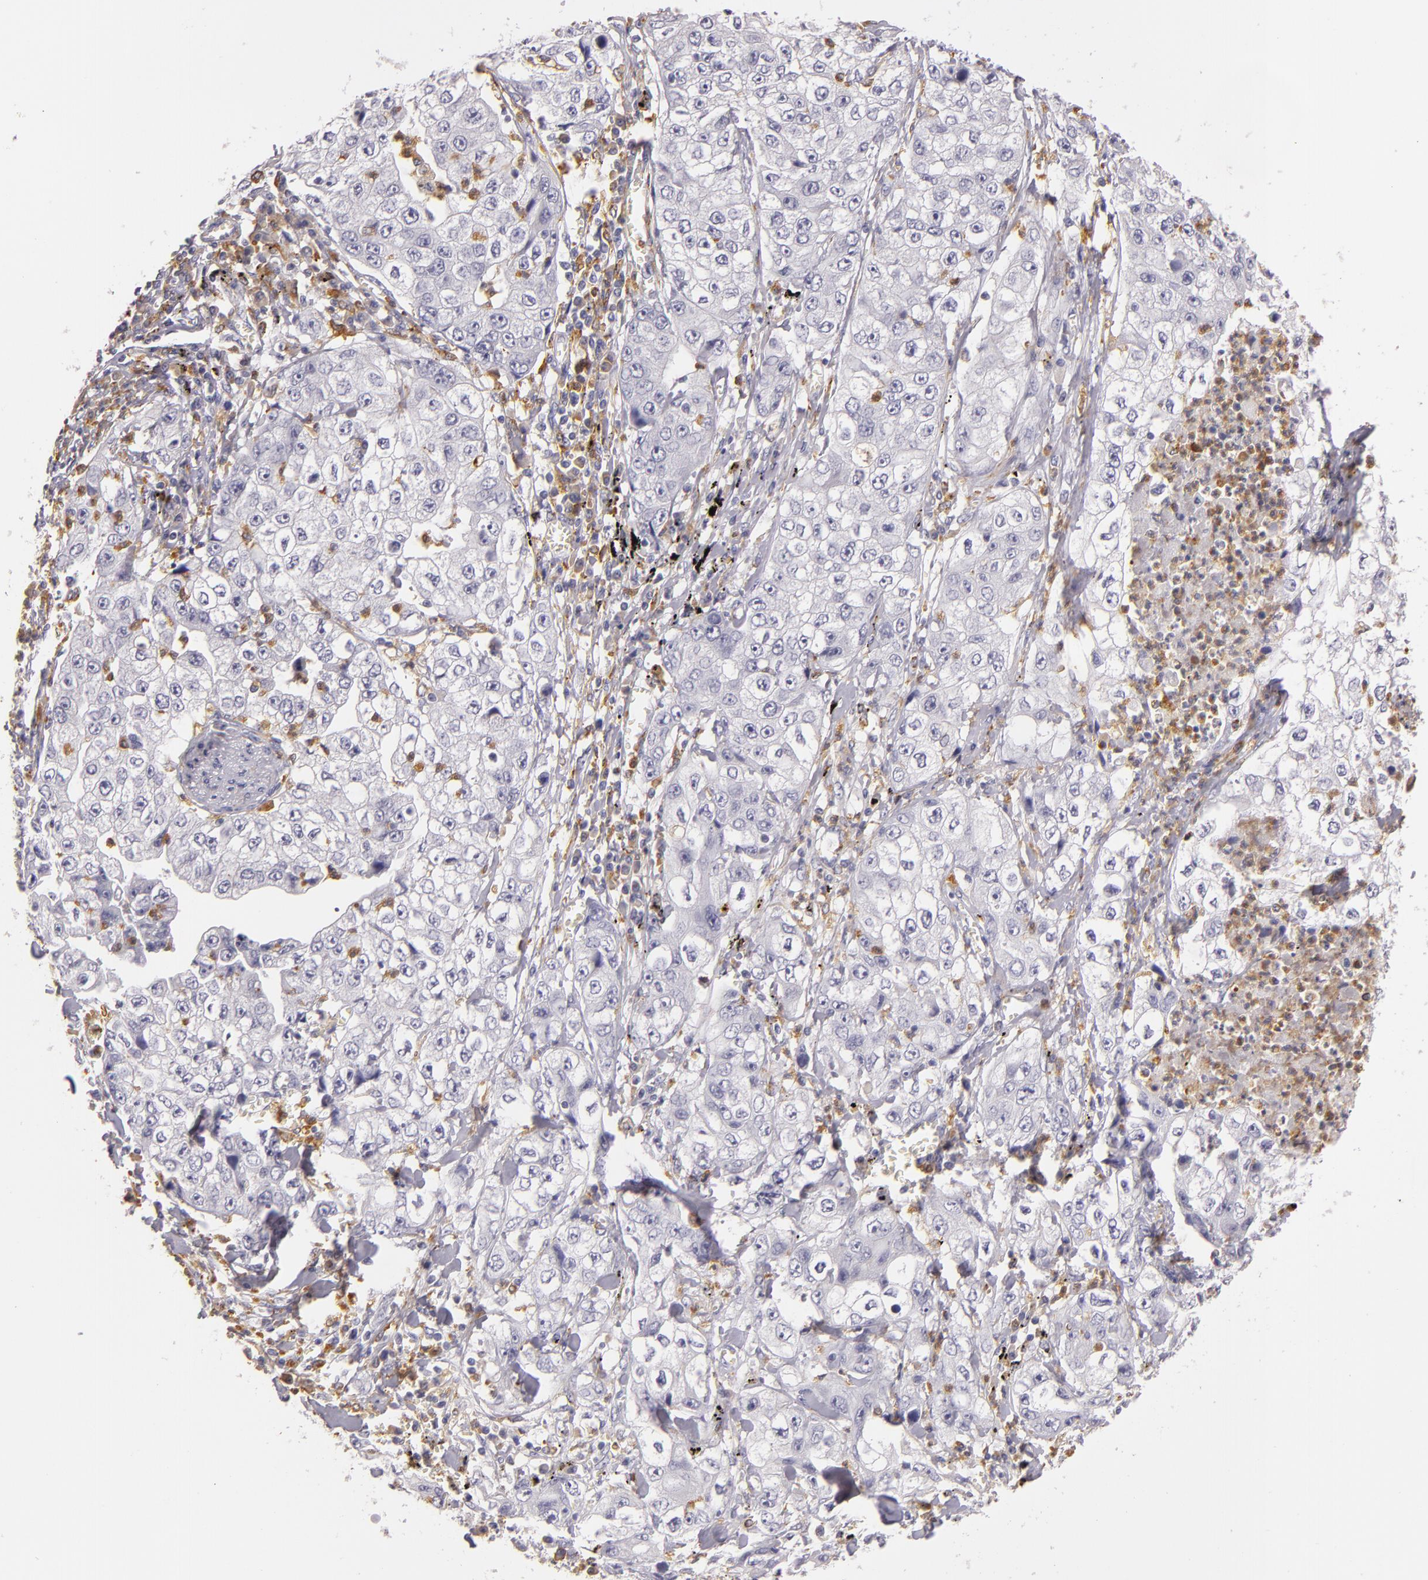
{"staining": {"intensity": "negative", "quantity": "none", "location": "none"}, "tissue": "lung cancer", "cell_type": "Tumor cells", "image_type": "cancer", "snomed": [{"axis": "morphology", "description": "Squamous cell carcinoma, NOS"}, {"axis": "topography", "description": "Lung"}], "caption": "DAB (3,3'-diaminobenzidine) immunohistochemical staining of lung cancer exhibits no significant staining in tumor cells.", "gene": "TLR8", "patient": {"sex": "male", "age": 64}}